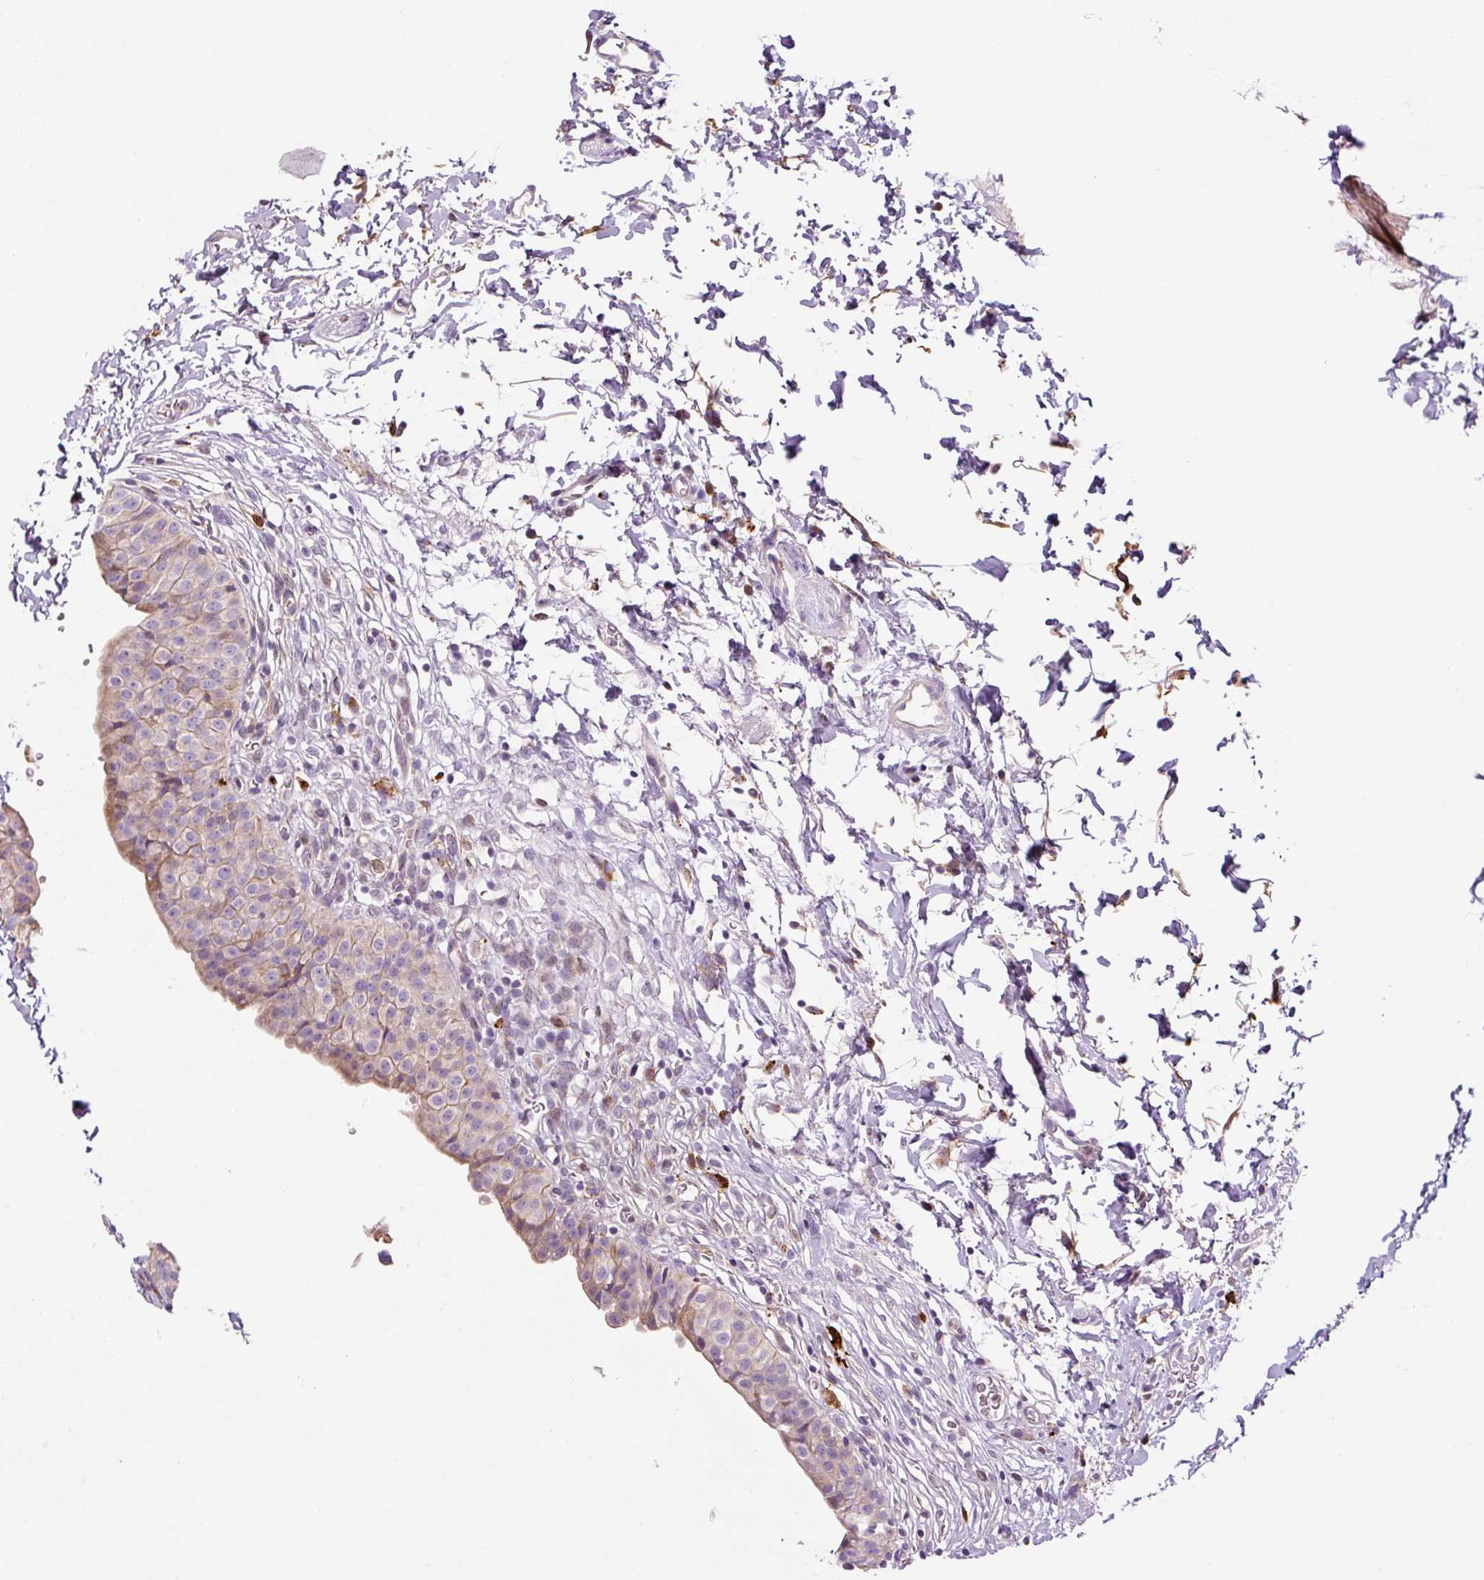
{"staining": {"intensity": "weak", "quantity": "<25%", "location": "cytoplasmic/membranous"}, "tissue": "urinary bladder", "cell_type": "Urothelial cells", "image_type": "normal", "snomed": [{"axis": "morphology", "description": "Normal tissue, NOS"}, {"axis": "topography", "description": "Urinary bladder"}, {"axis": "topography", "description": "Peripheral nerve tissue"}], "caption": "Immunohistochemical staining of unremarkable human urinary bladder exhibits no significant expression in urothelial cells. (DAB (3,3'-diaminobenzidine) immunohistochemistry visualized using brightfield microscopy, high magnification).", "gene": "FUT10", "patient": {"sex": "male", "age": 55}}